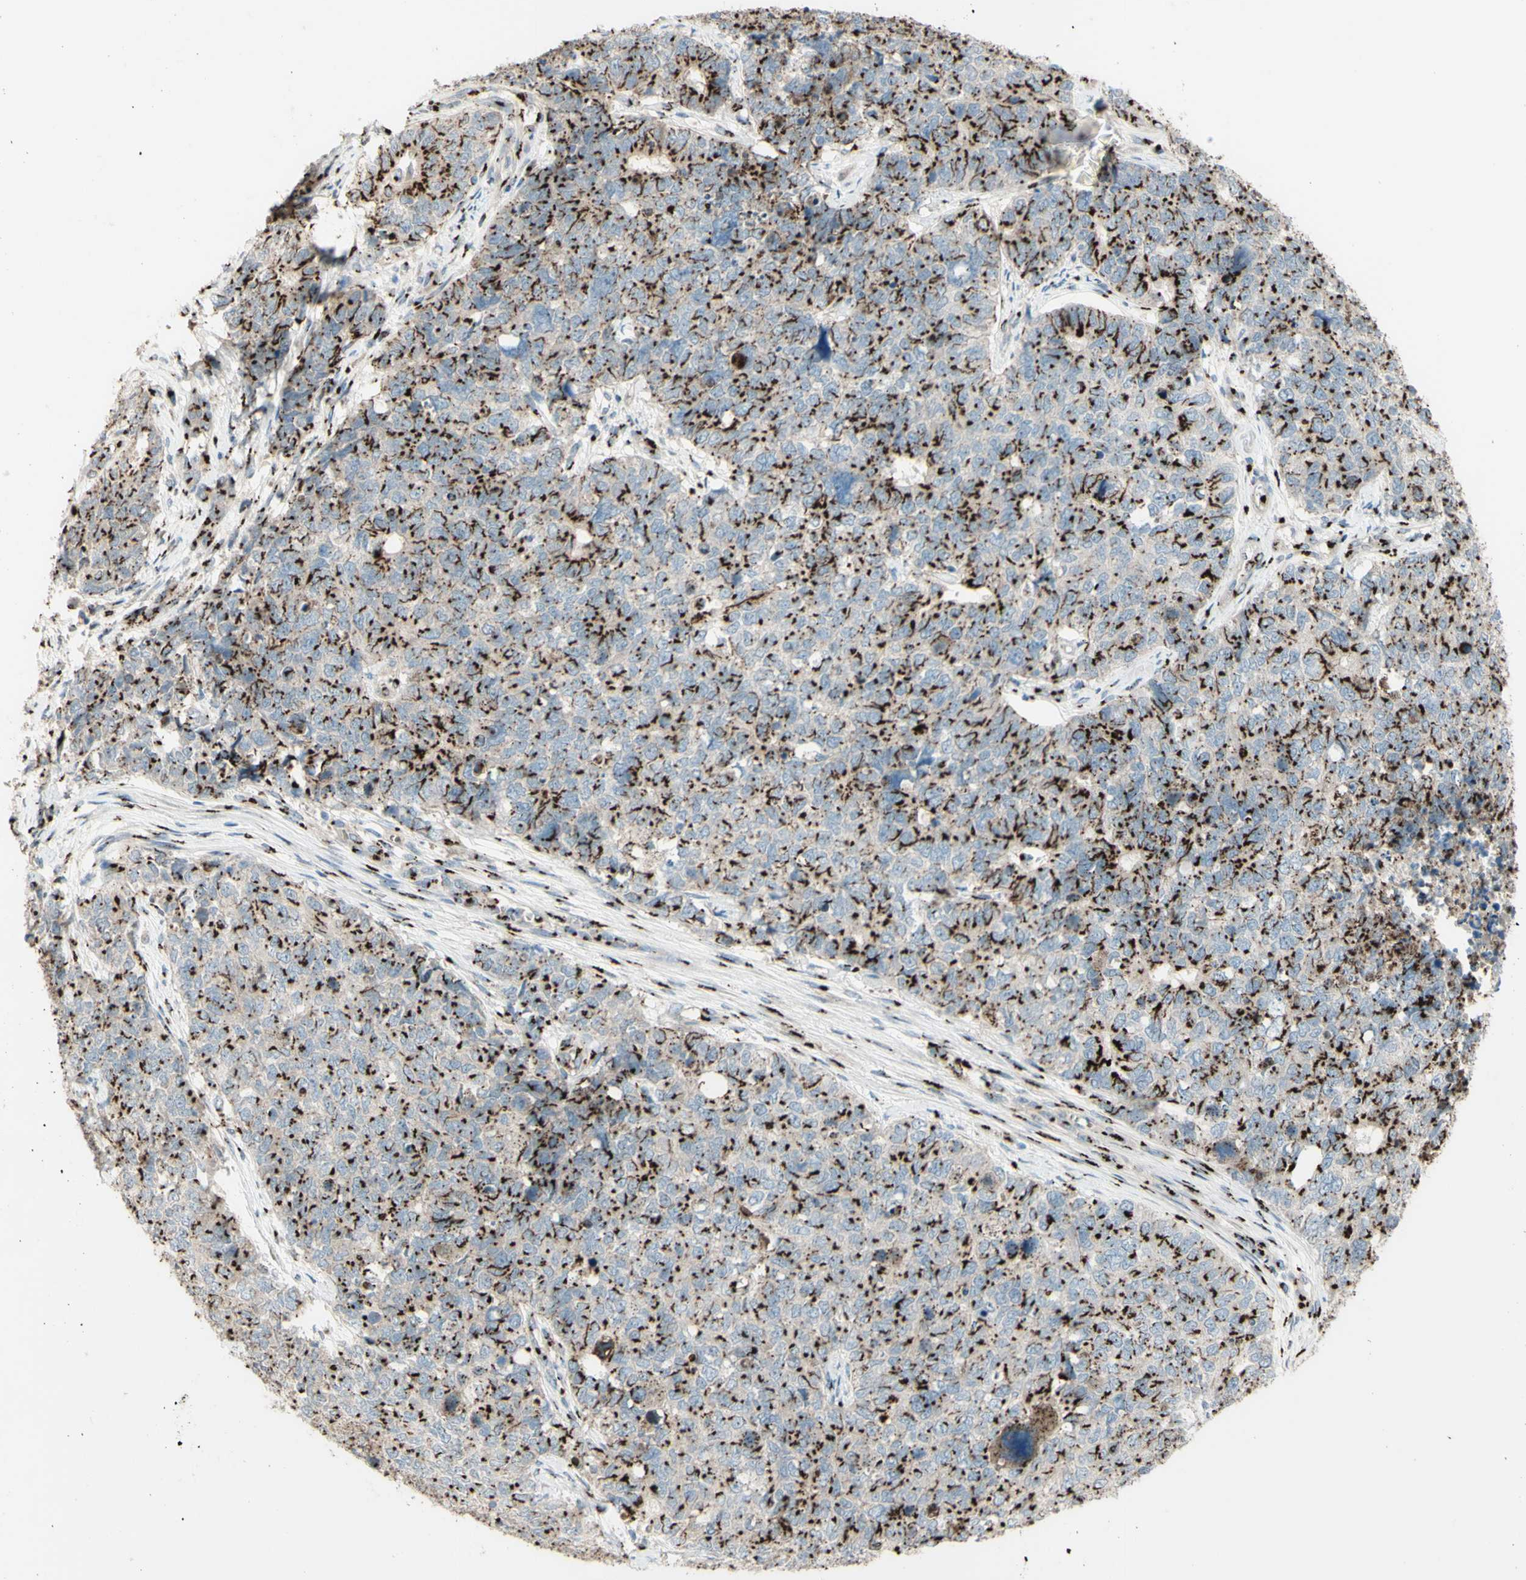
{"staining": {"intensity": "moderate", "quantity": ">75%", "location": "cytoplasmic/membranous"}, "tissue": "cervical cancer", "cell_type": "Tumor cells", "image_type": "cancer", "snomed": [{"axis": "morphology", "description": "Squamous cell carcinoma, NOS"}, {"axis": "topography", "description": "Cervix"}], "caption": "Tumor cells exhibit medium levels of moderate cytoplasmic/membranous staining in about >75% of cells in cervical squamous cell carcinoma.", "gene": "BPNT2", "patient": {"sex": "female", "age": 63}}